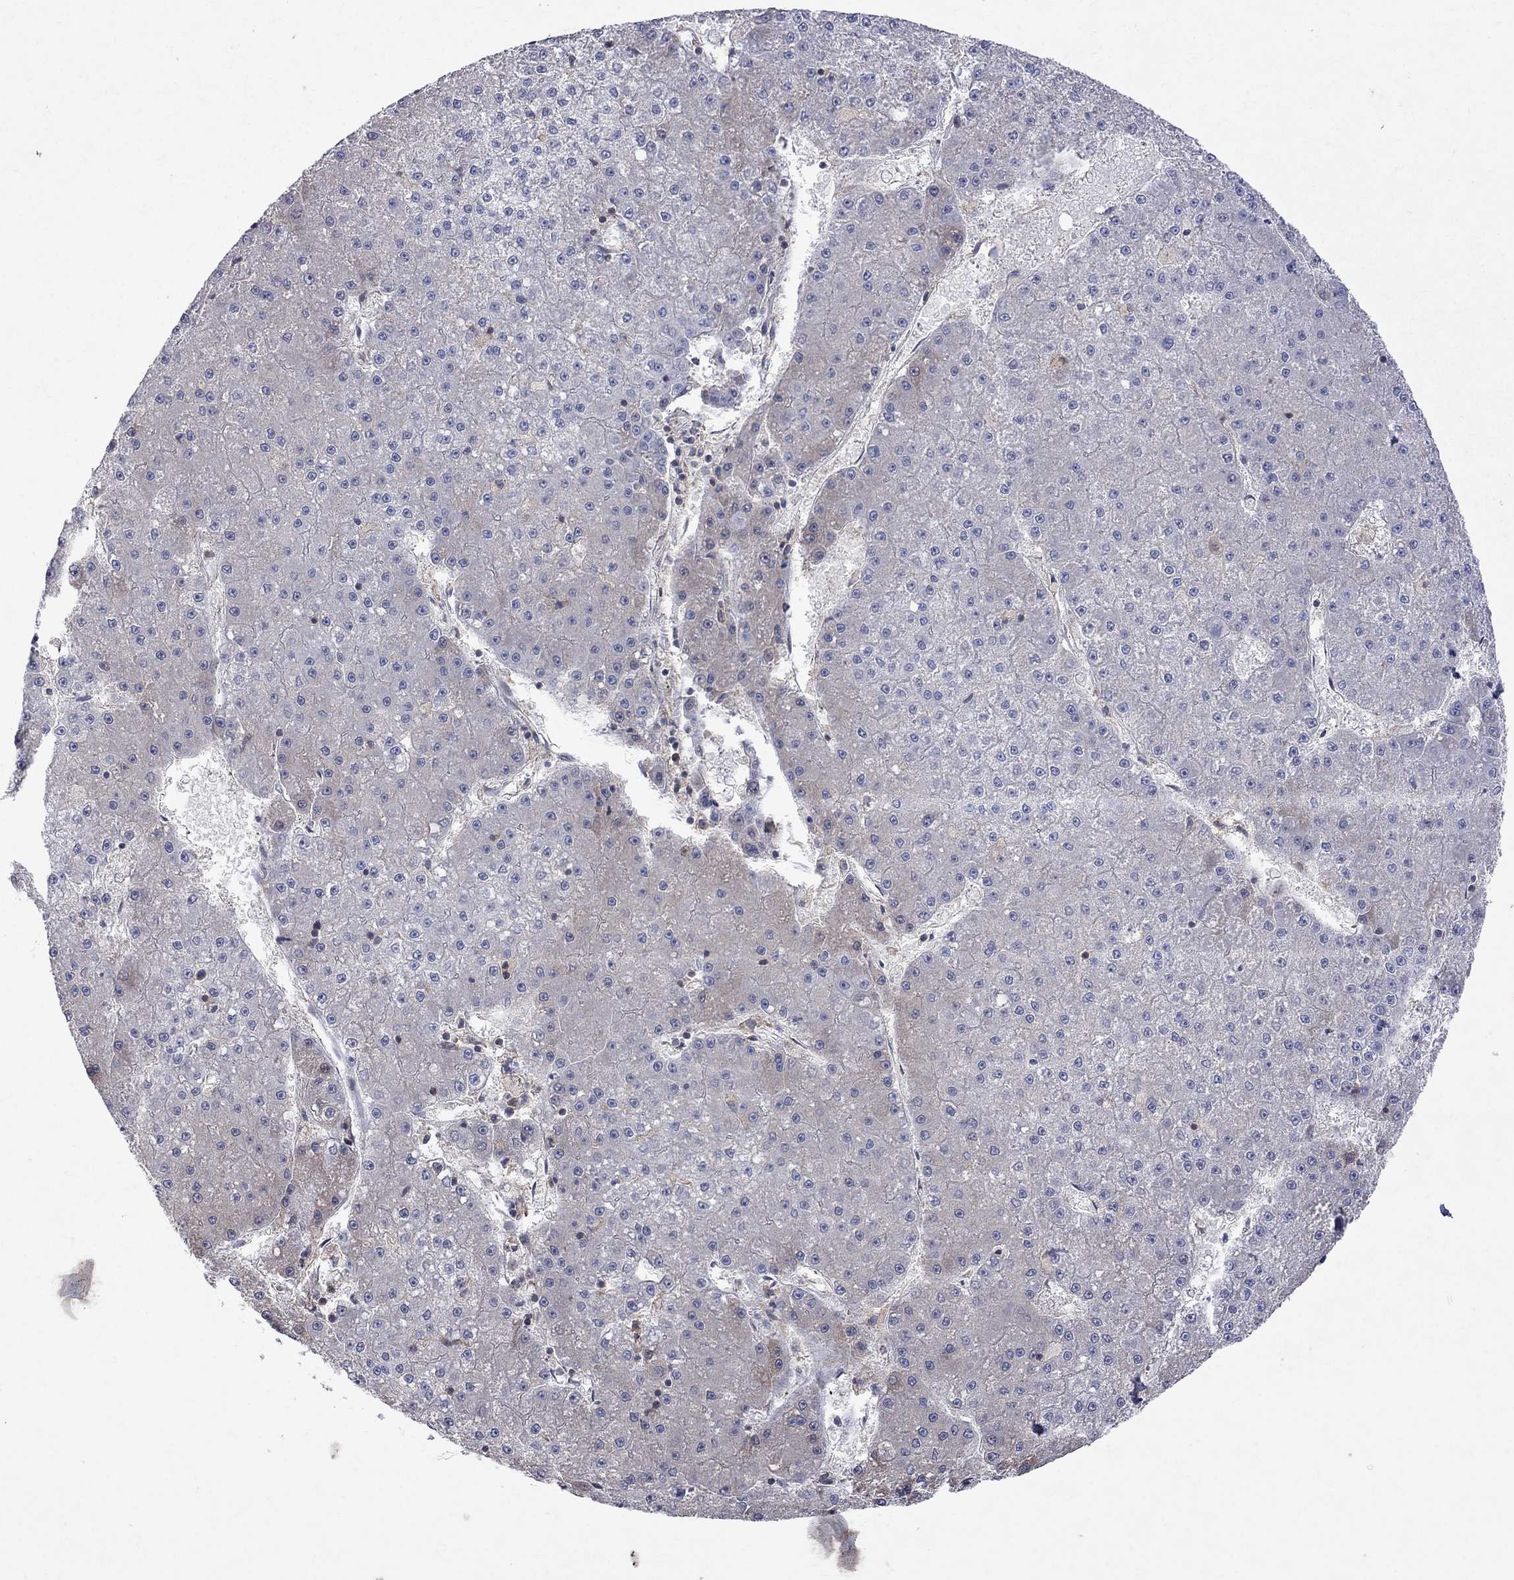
{"staining": {"intensity": "negative", "quantity": "none", "location": "none"}, "tissue": "liver cancer", "cell_type": "Tumor cells", "image_type": "cancer", "snomed": [{"axis": "morphology", "description": "Carcinoma, Hepatocellular, NOS"}, {"axis": "topography", "description": "Liver"}], "caption": "An IHC image of liver cancer is shown. There is no staining in tumor cells of liver cancer.", "gene": "ABI3", "patient": {"sex": "male", "age": 73}}